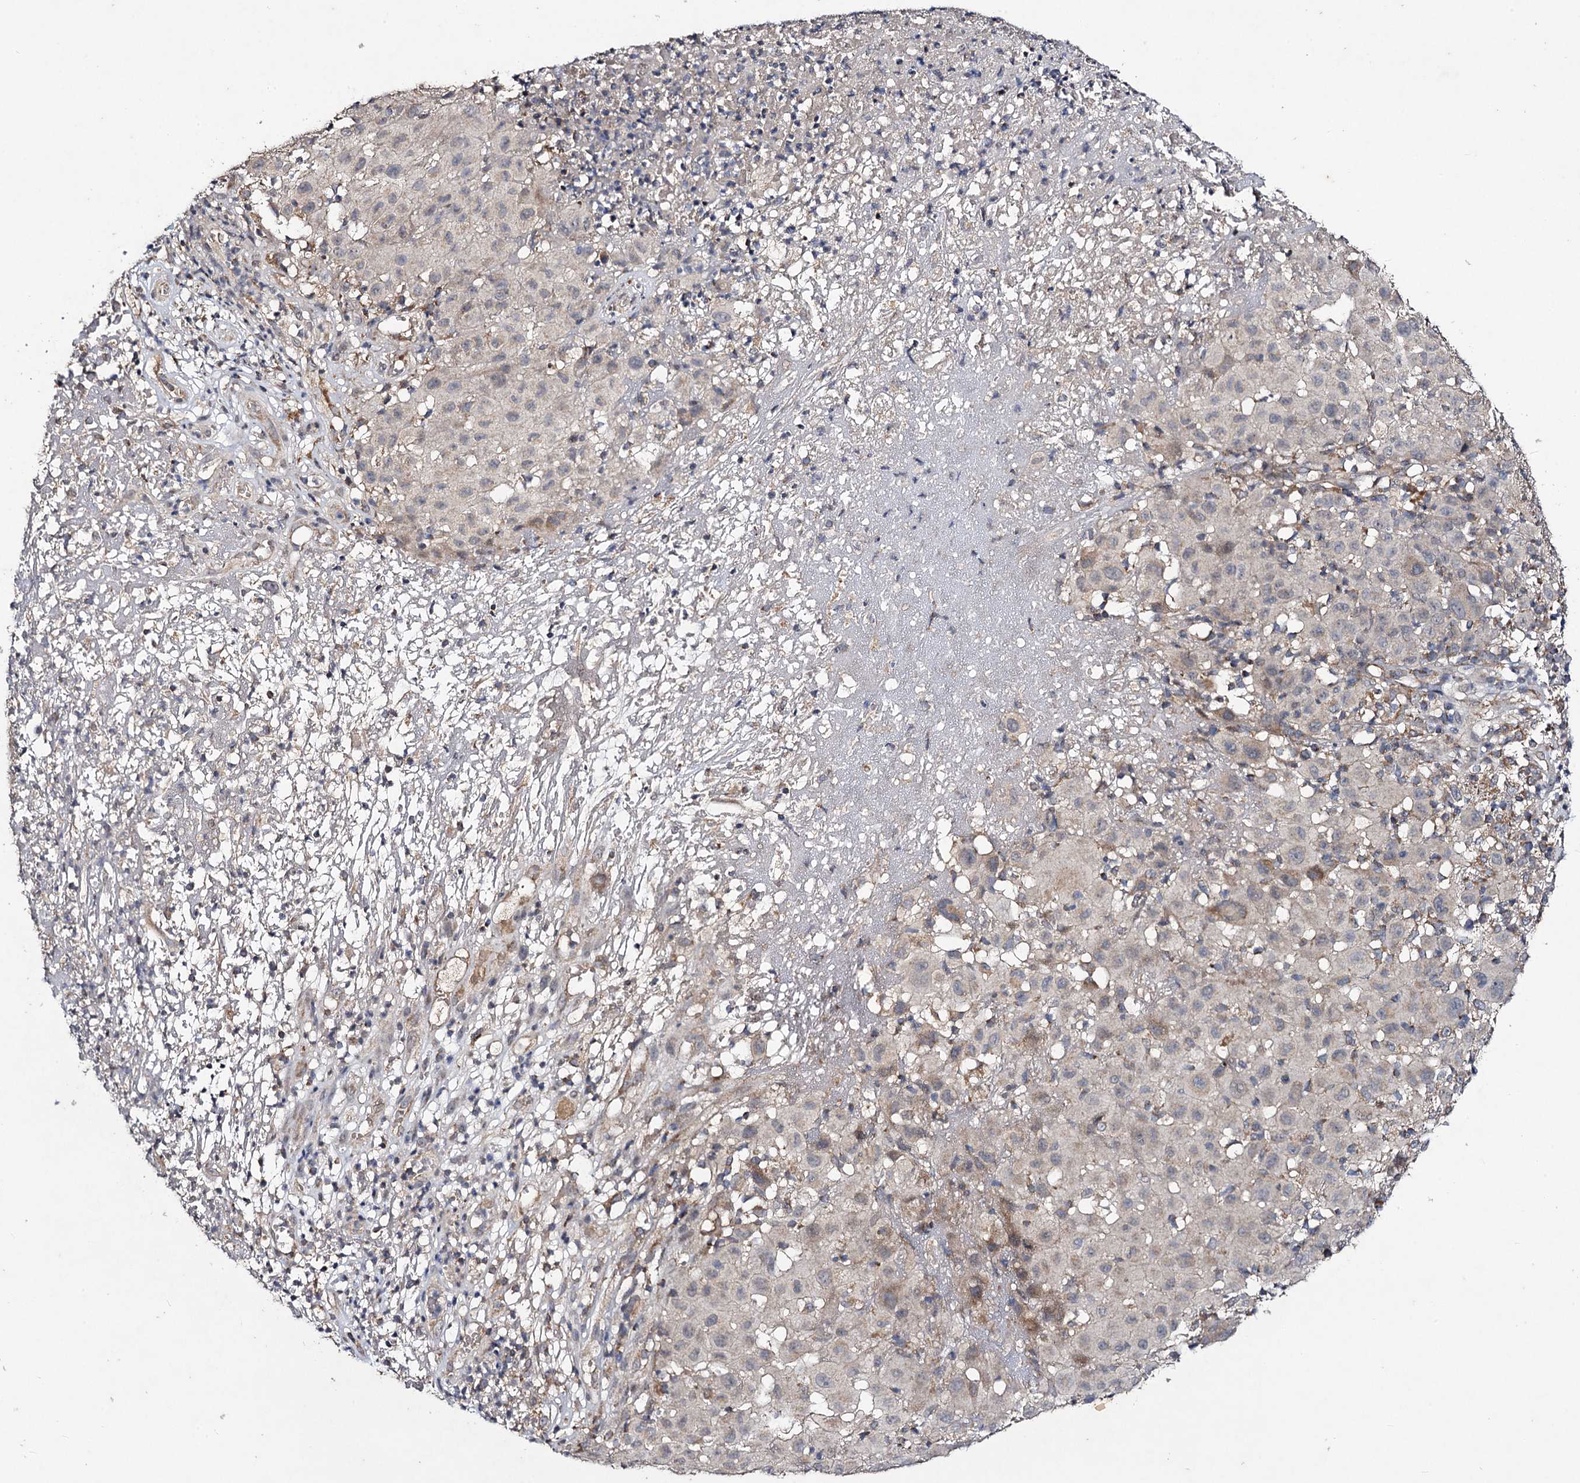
{"staining": {"intensity": "weak", "quantity": "<25%", "location": "cytoplasmic/membranous"}, "tissue": "melanoma", "cell_type": "Tumor cells", "image_type": "cancer", "snomed": [{"axis": "morphology", "description": "Malignant melanoma, NOS"}, {"axis": "topography", "description": "Skin"}], "caption": "Melanoma stained for a protein using immunohistochemistry demonstrates no positivity tumor cells.", "gene": "VPS37D", "patient": {"sex": "male", "age": 73}}